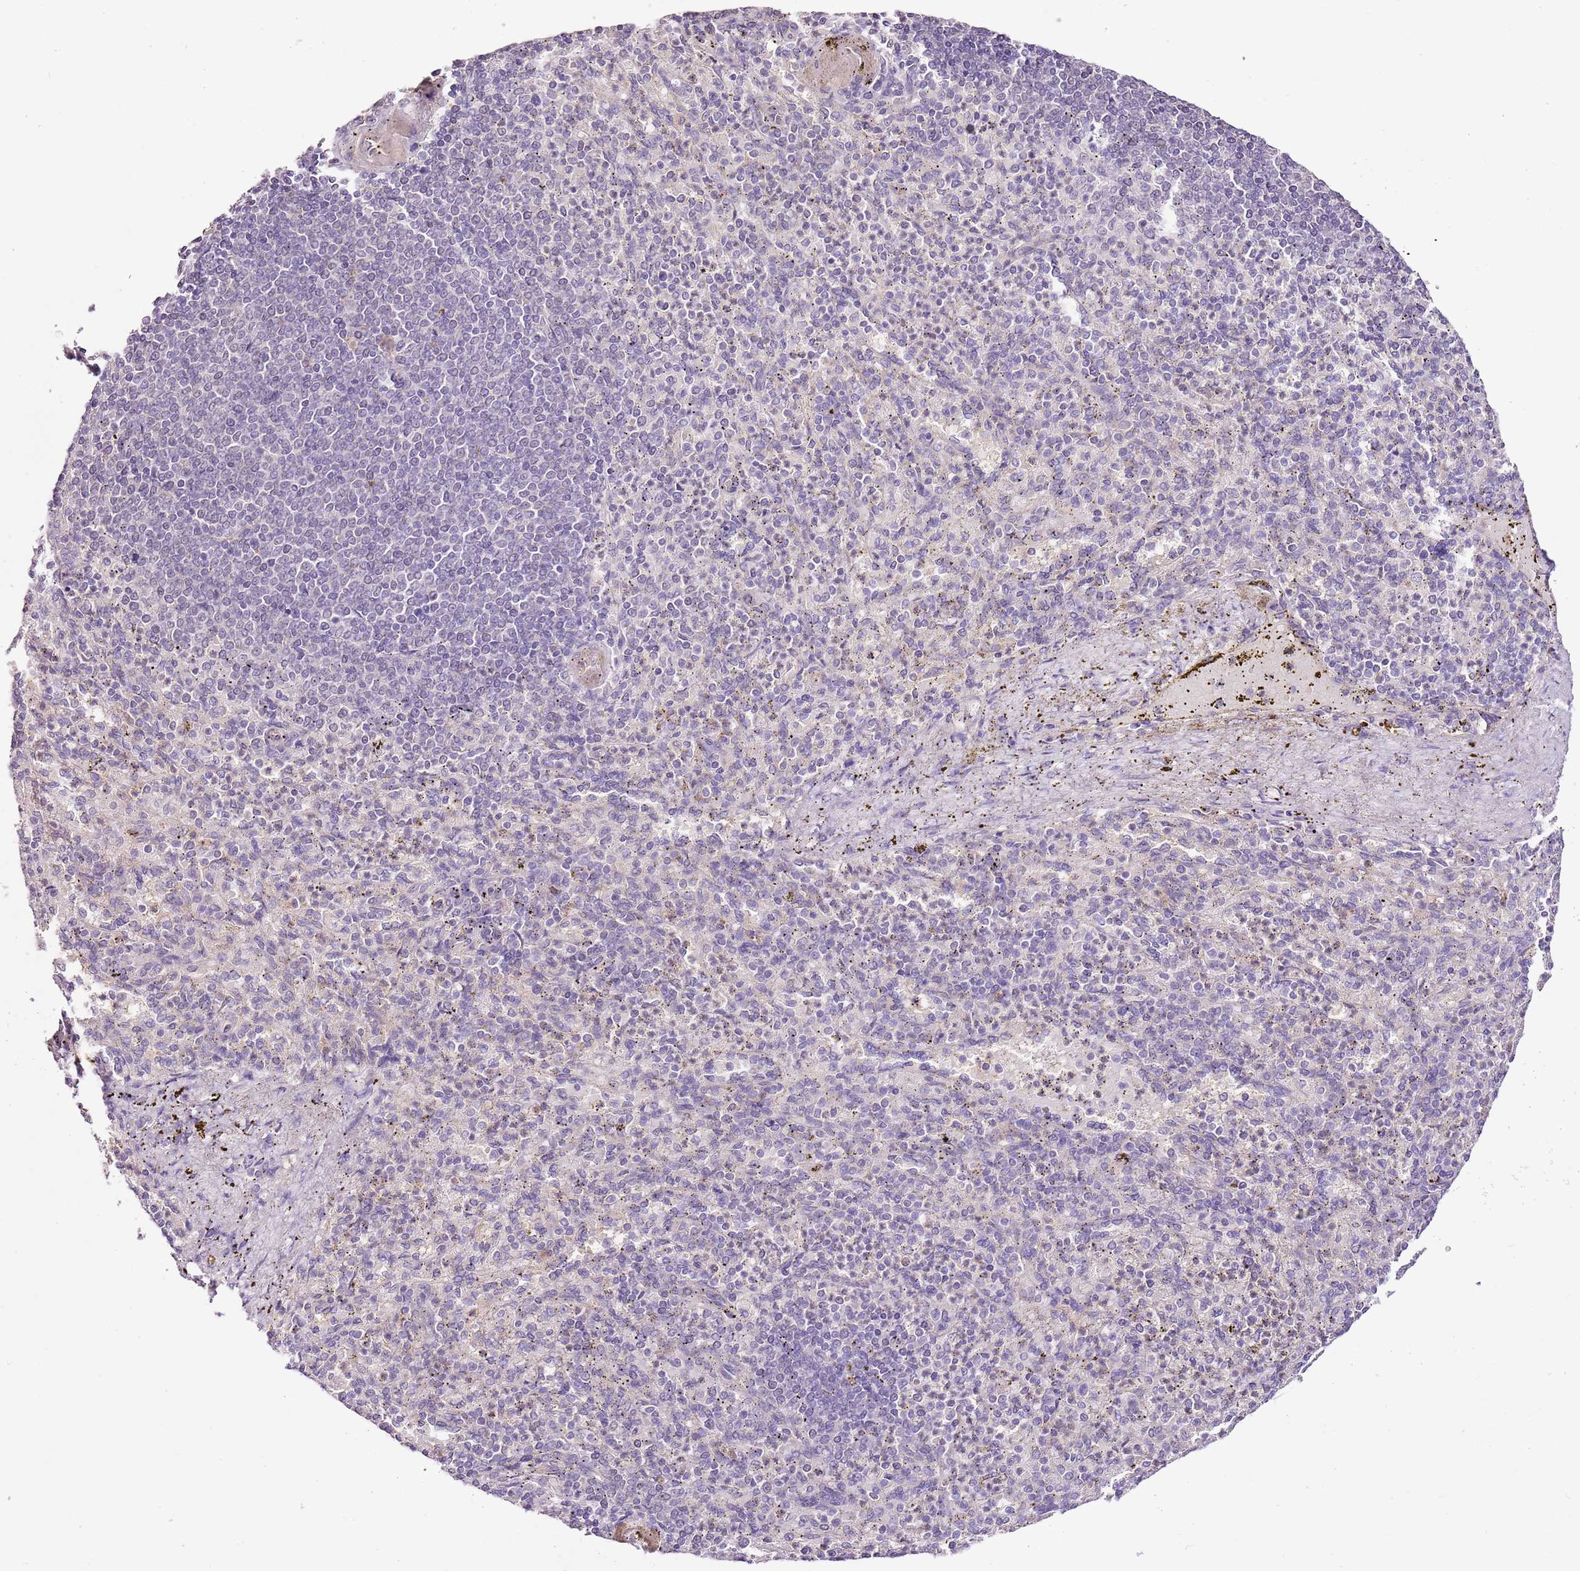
{"staining": {"intensity": "negative", "quantity": "none", "location": "none"}, "tissue": "spleen", "cell_type": "Cells in red pulp", "image_type": "normal", "snomed": [{"axis": "morphology", "description": "Normal tissue, NOS"}, {"axis": "topography", "description": "Spleen"}], "caption": "A micrograph of human spleen is negative for staining in cells in red pulp. (DAB IHC visualized using brightfield microscopy, high magnification).", "gene": "CMKLR1", "patient": {"sex": "female", "age": 74}}